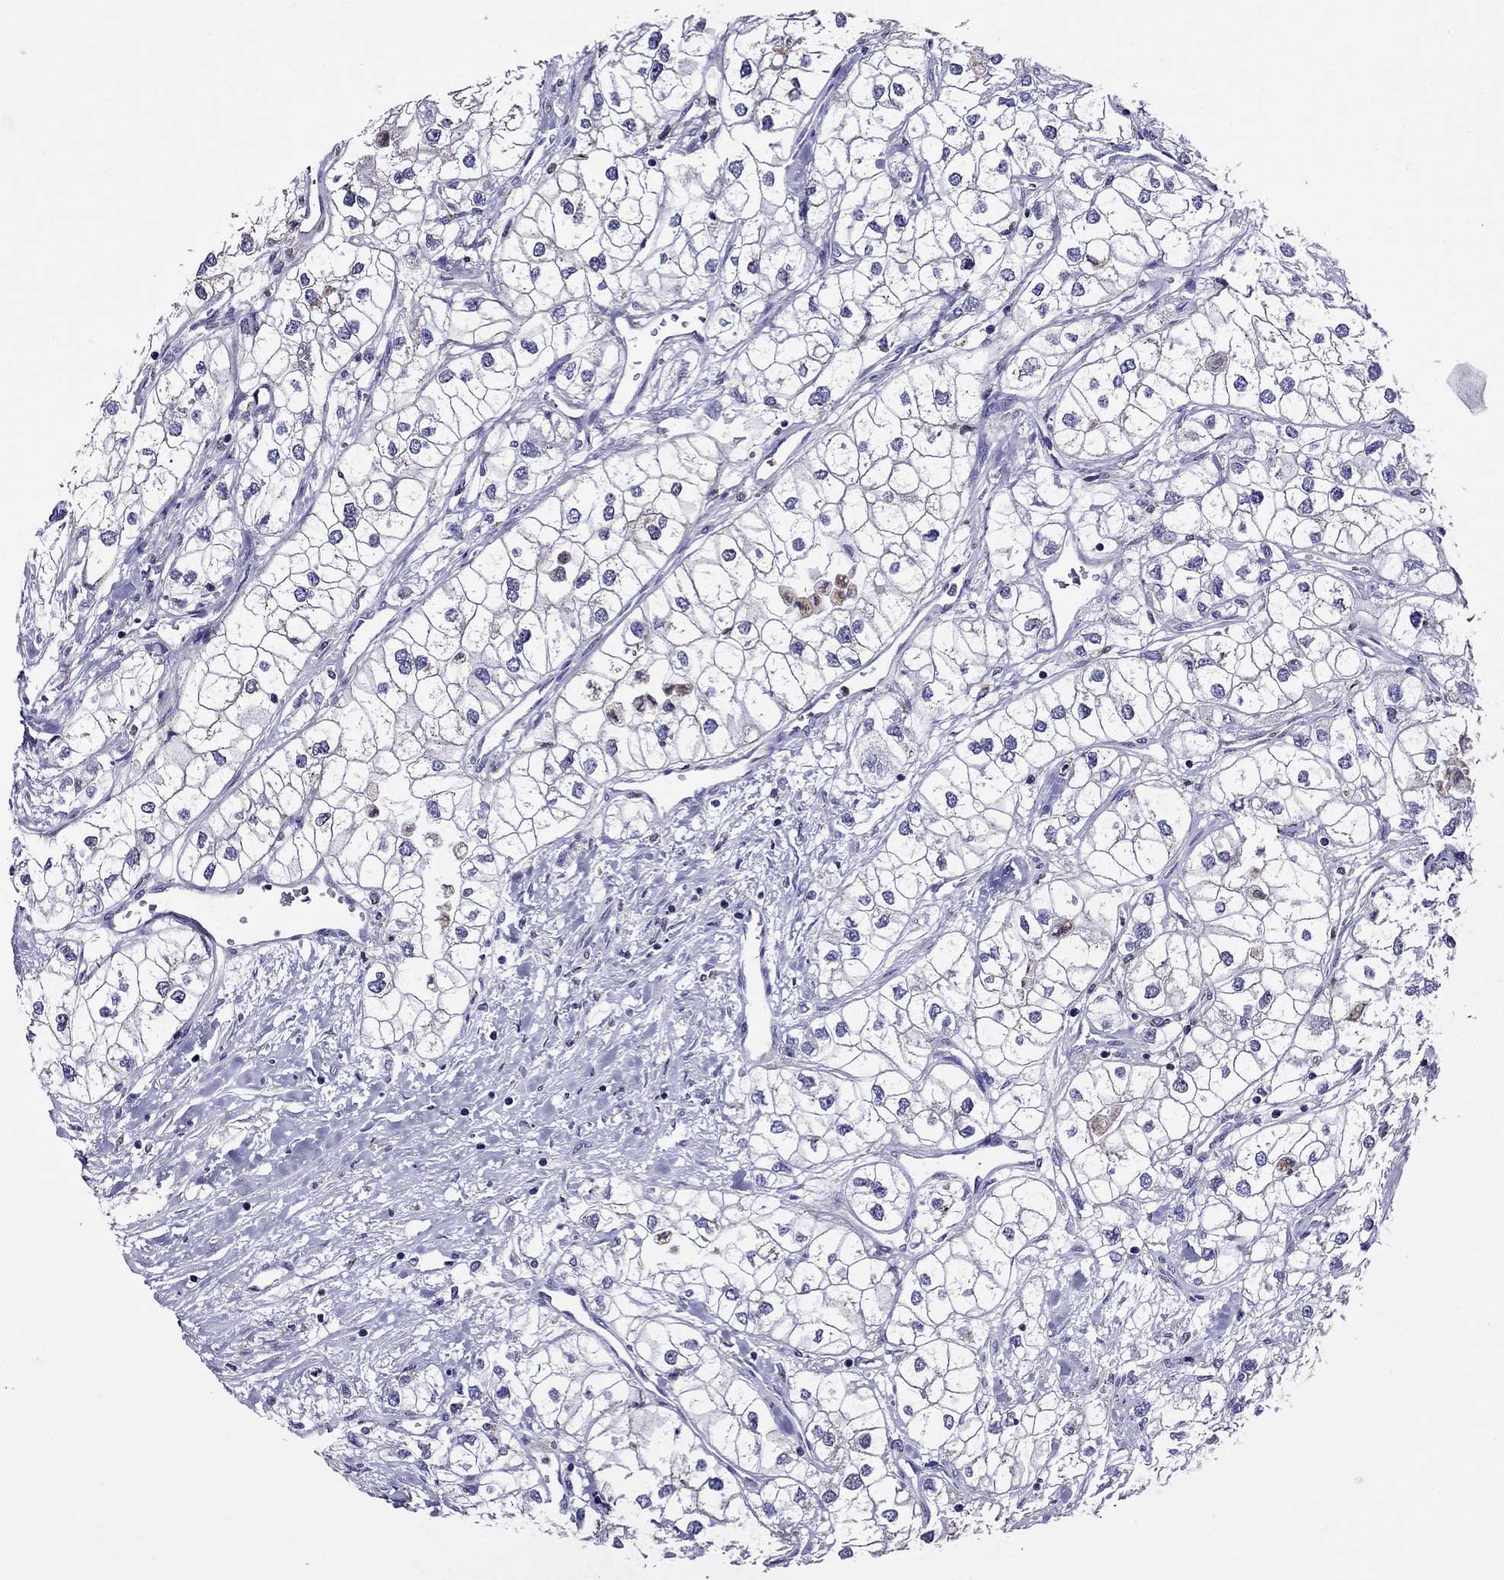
{"staining": {"intensity": "negative", "quantity": "none", "location": "none"}, "tissue": "renal cancer", "cell_type": "Tumor cells", "image_type": "cancer", "snomed": [{"axis": "morphology", "description": "Adenocarcinoma, NOS"}, {"axis": "topography", "description": "Kidney"}], "caption": "Protein analysis of renal cancer (adenocarcinoma) displays no significant staining in tumor cells.", "gene": "SCG2", "patient": {"sex": "male", "age": 59}}